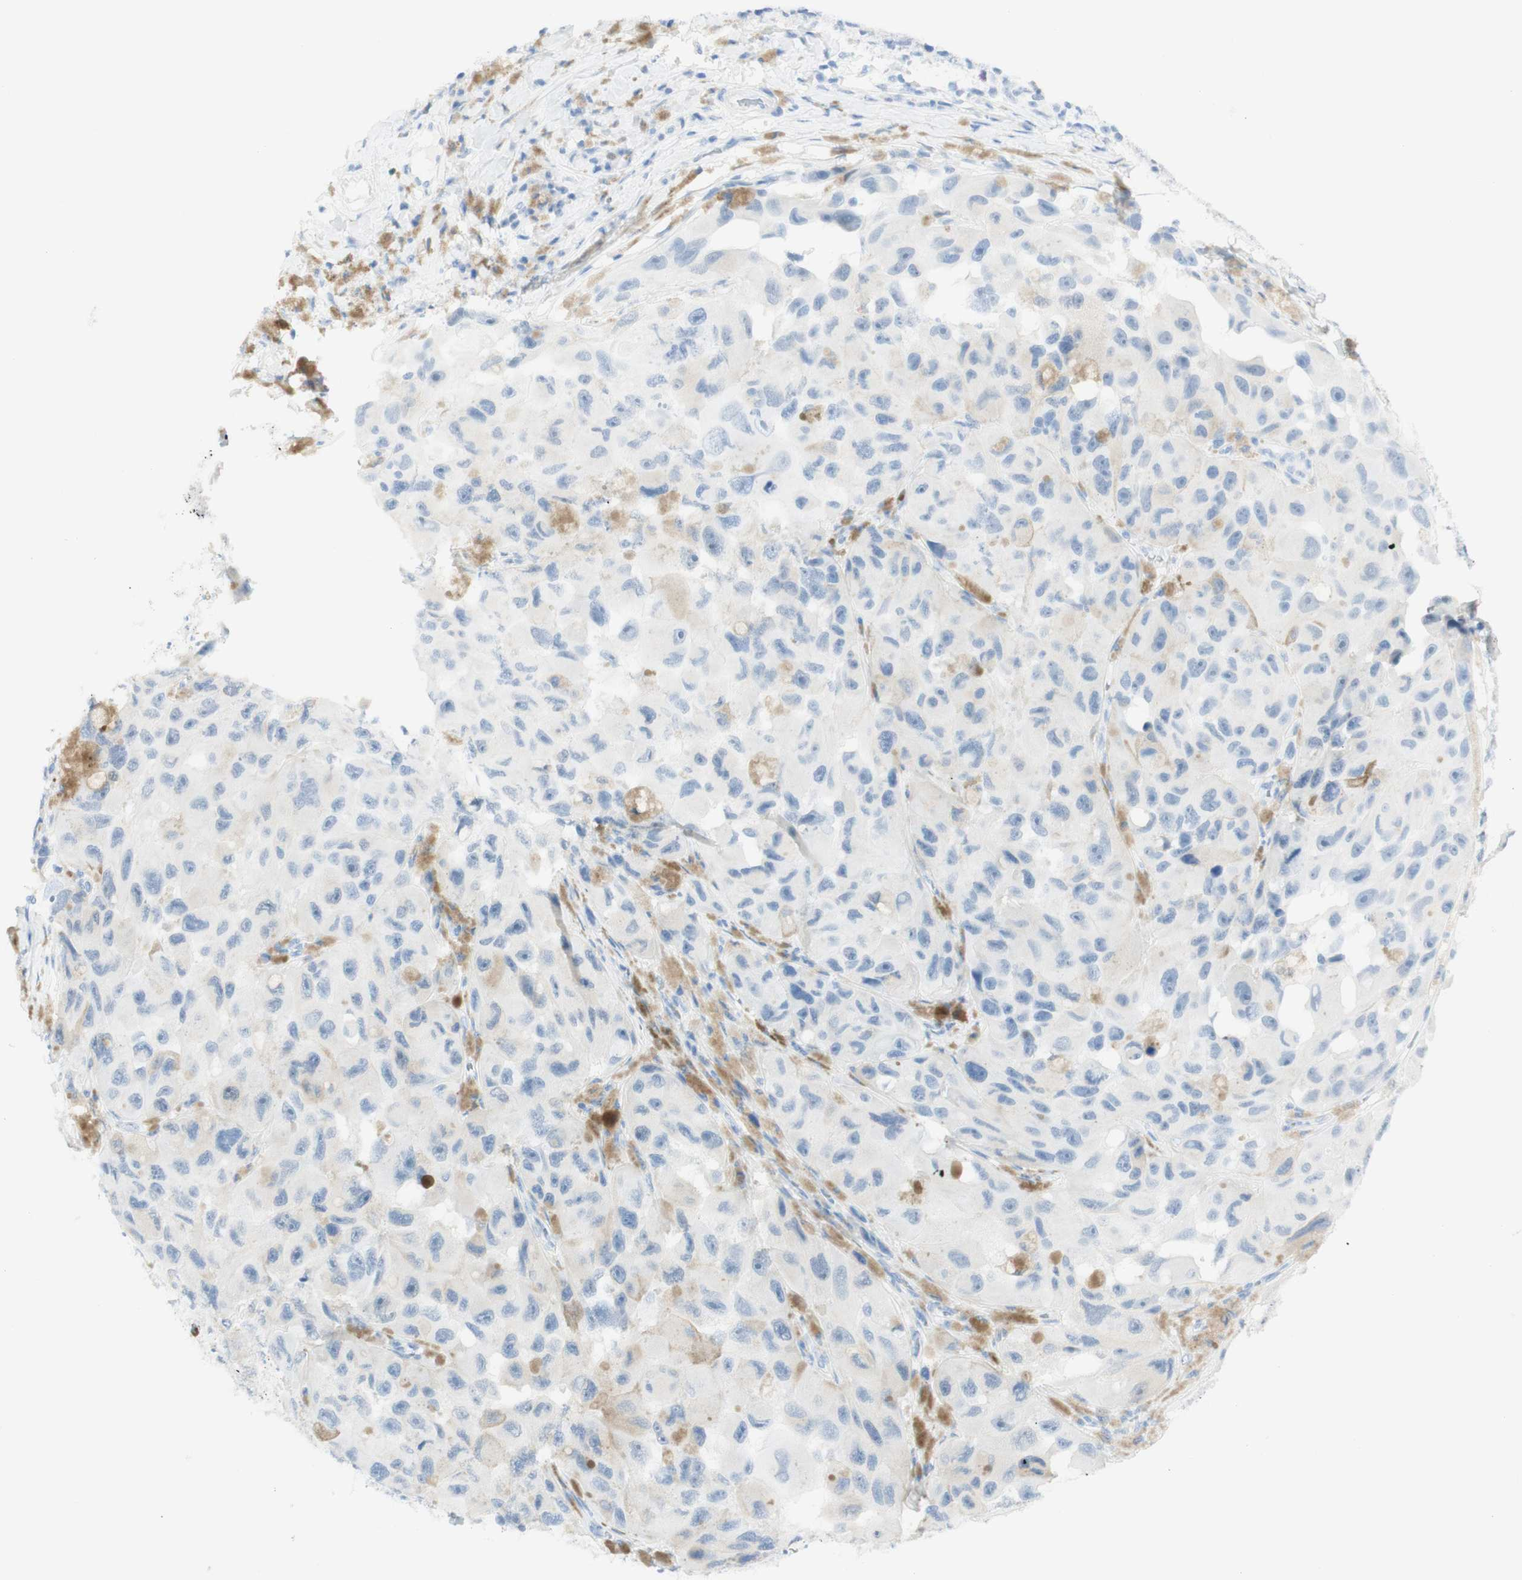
{"staining": {"intensity": "negative", "quantity": "none", "location": "none"}, "tissue": "melanoma", "cell_type": "Tumor cells", "image_type": "cancer", "snomed": [{"axis": "morphology", "description": "Malignant melanoma, NOS"}, {"axis": "topography", "description": "Skin"}], "caption": "Immunohistochemistry of malignant melanoma shows no staining in tumor cells.", "gene": "TPO", "patient": {"sex": "female", "age": 73}}